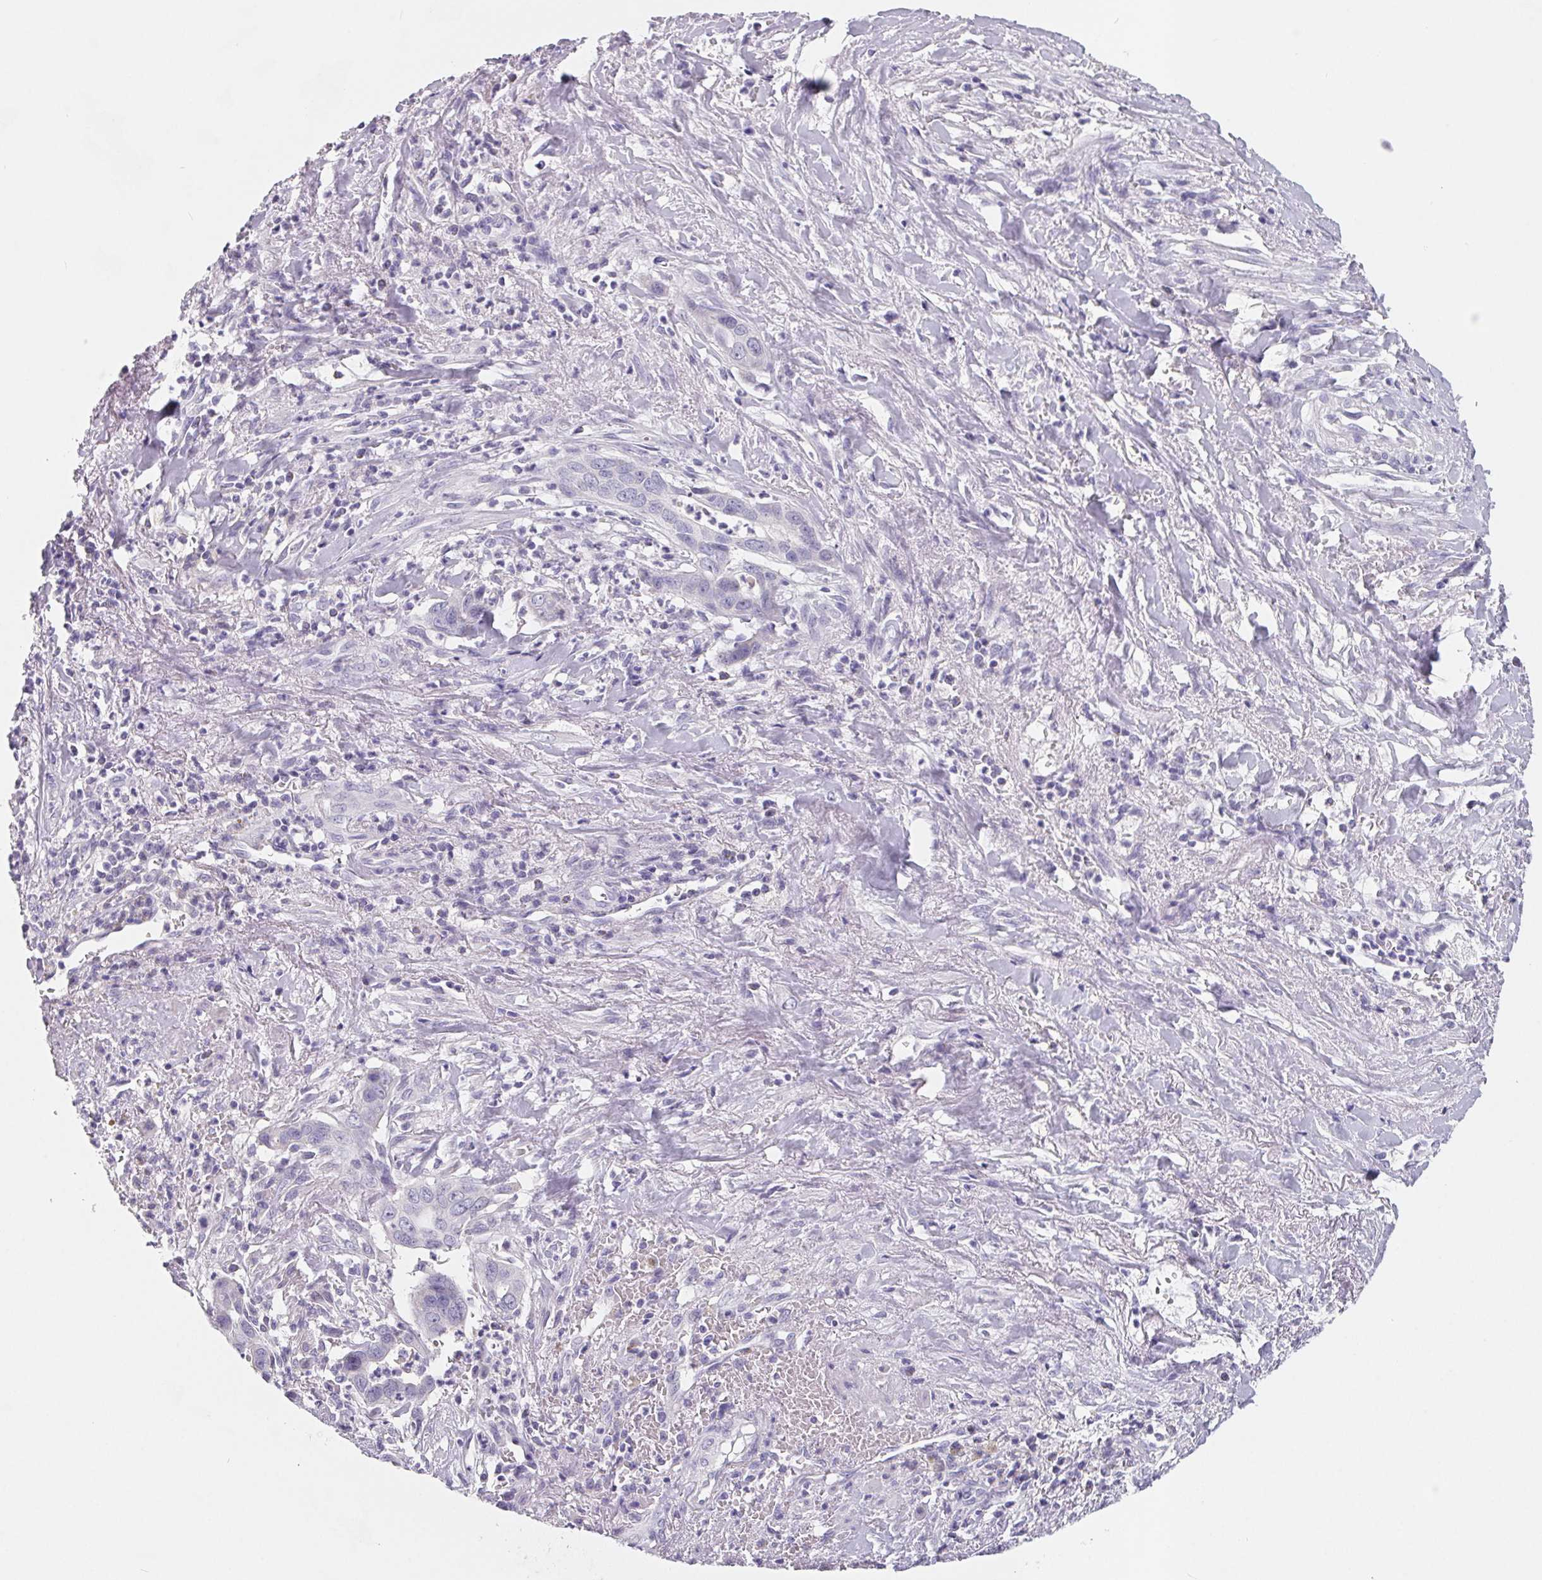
{"staining": {"intensity": "negative", "quantity": "none", "location": "none"}, "tissue": "liver cancer", "cell_type": "Tumor cells", "image_type": "cancer", "snomed": [{"axis": "morphology", "description": "Cholangiocarcinoma"}, {"axis": "topography", "description": "Liver"}], "caption": "Liver cholangiocarcinoma stained for a protein using IHC reveals no positivity tumor cells.", "gene": "FDX1", "patient": {"sex": "female", "age": 79}}